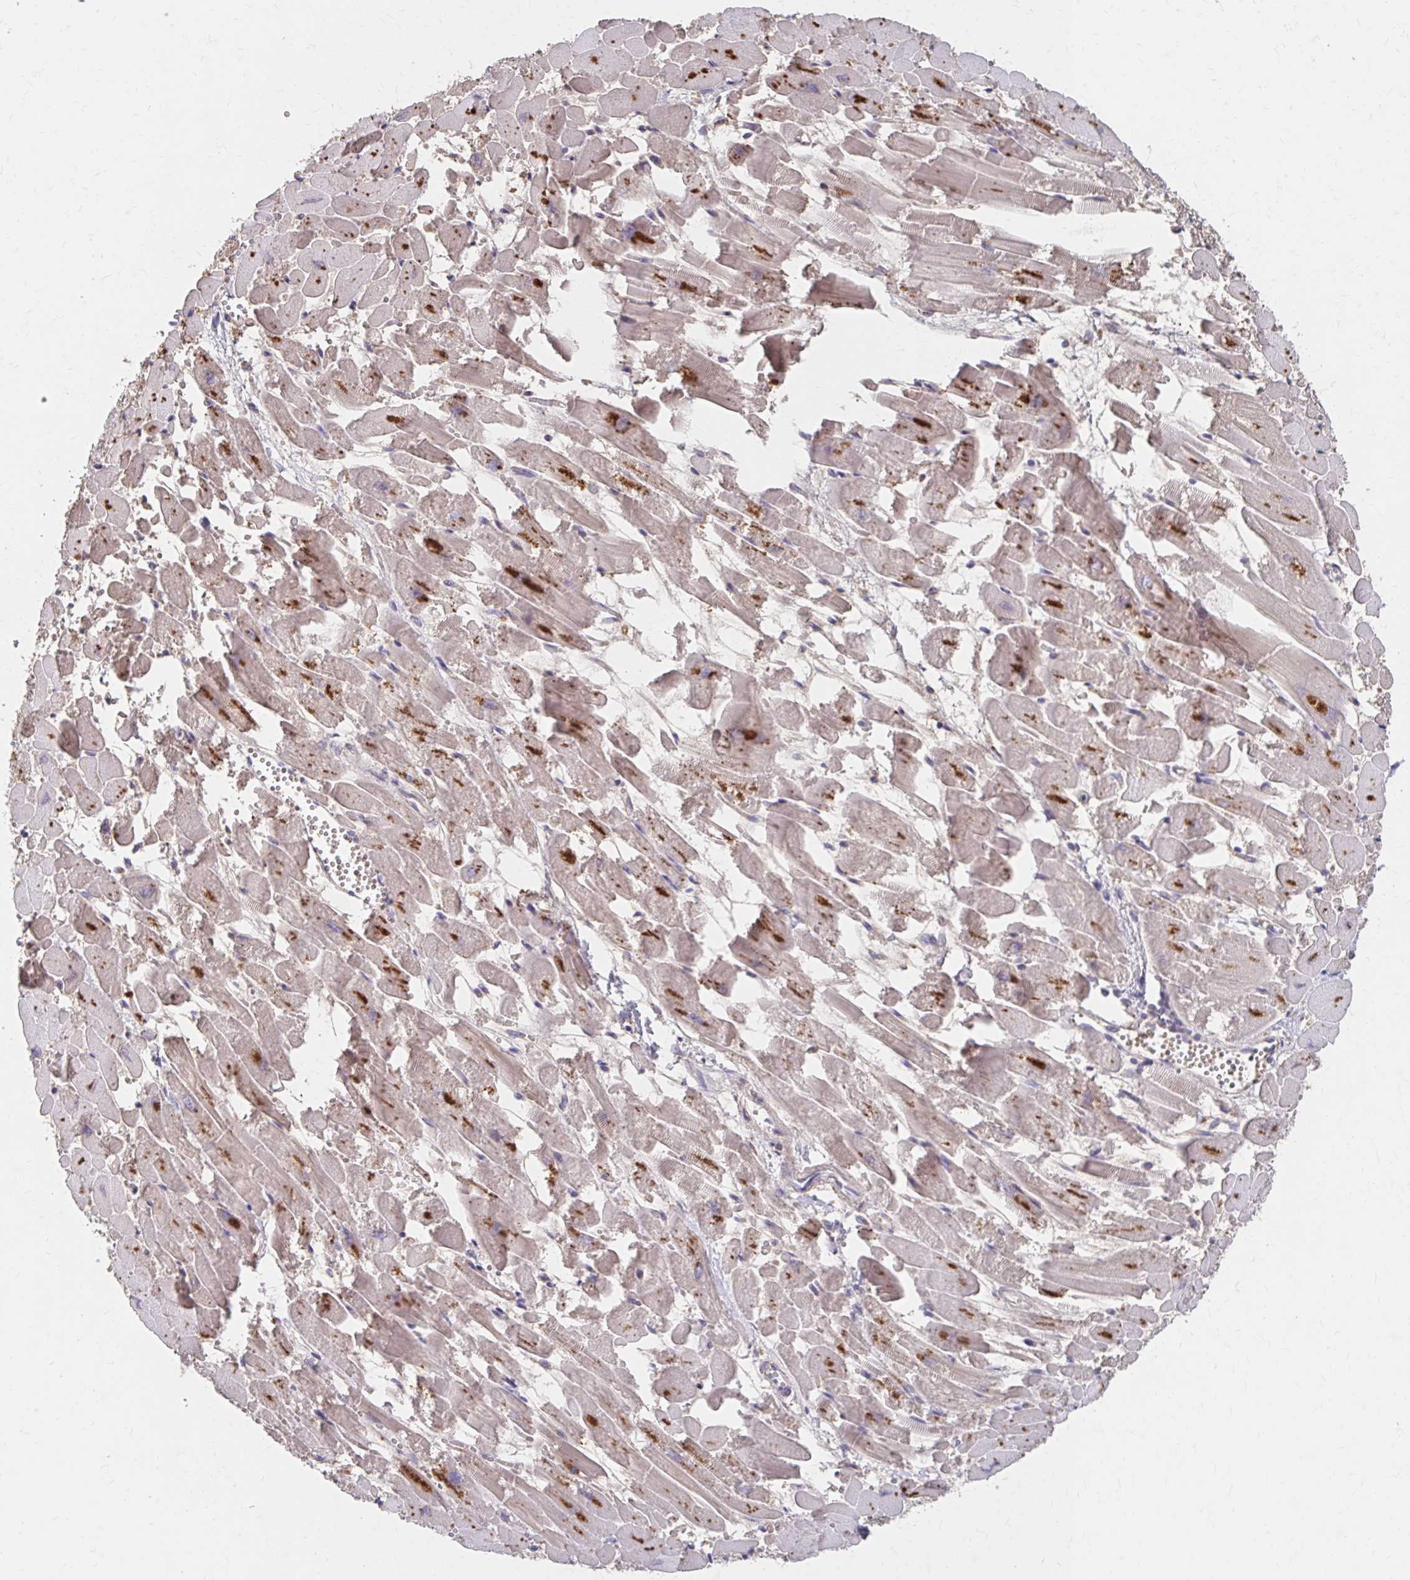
{"staining": {"intensity": "moderate", "quantity": "25%-75%", "location": "cytoplasmic/membranous"}, "tissue": "heart muscle", "cell_type": "Cardiomyocytes", "image_type": "normal", "snomed": [{"axis": "morphology", "description": "Normal tissue, NOS"}, {"axis": "topography", "description": "Heart"}], "caption": "Brown immunohistochemical staining in unremarkable human heart muscle displays moderate cytoplasmic/membranous staining in about 25%-75% of cardiomyocytes.", "gene": "HMGCS2", "patient": {"sex": "female", "age": 52}}